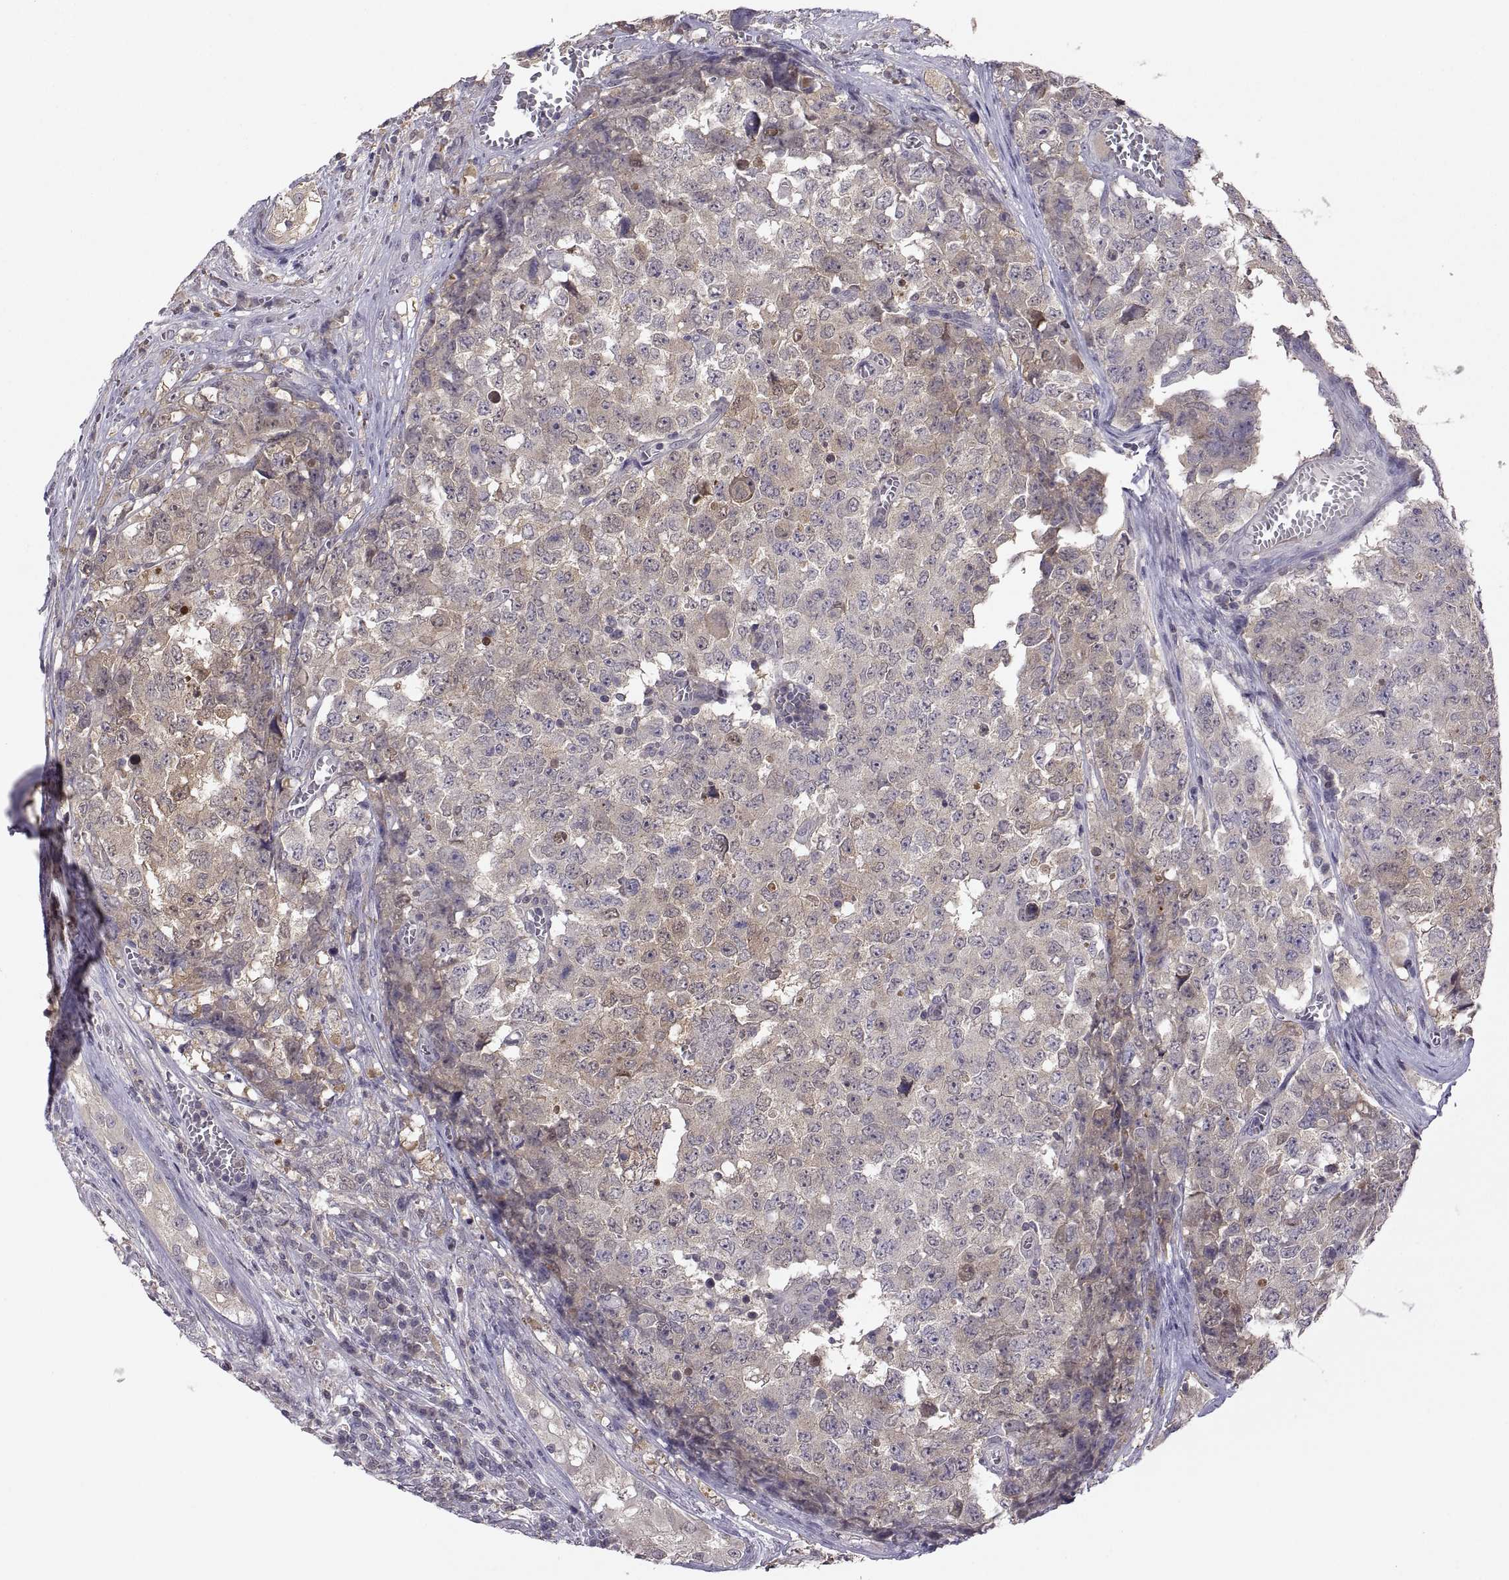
{"staining": {"intensity": "weak", "quantity": "25%-75%", "location": "cytoplasmic/membranous"}, "tissue": "testis cancer", "cell_type": "Tumor cells", "image_type": "cancer", "snomed": [{"axis": "morphology", "description": "Carcinoma, Embryonal, NOS"}, {"axis": "topography", "description": "Testis"}], "caption": "Immunohistochemistry micrograph of testis cancer (embryonal carcinoma) stained for a protein (brown), which displays low levels of weak cytoplasmic/membranous positivity in approximately 25%-75% of tumor cells.", "gene": "FGF9", "patient": {"sex": "male", "age": 23}}